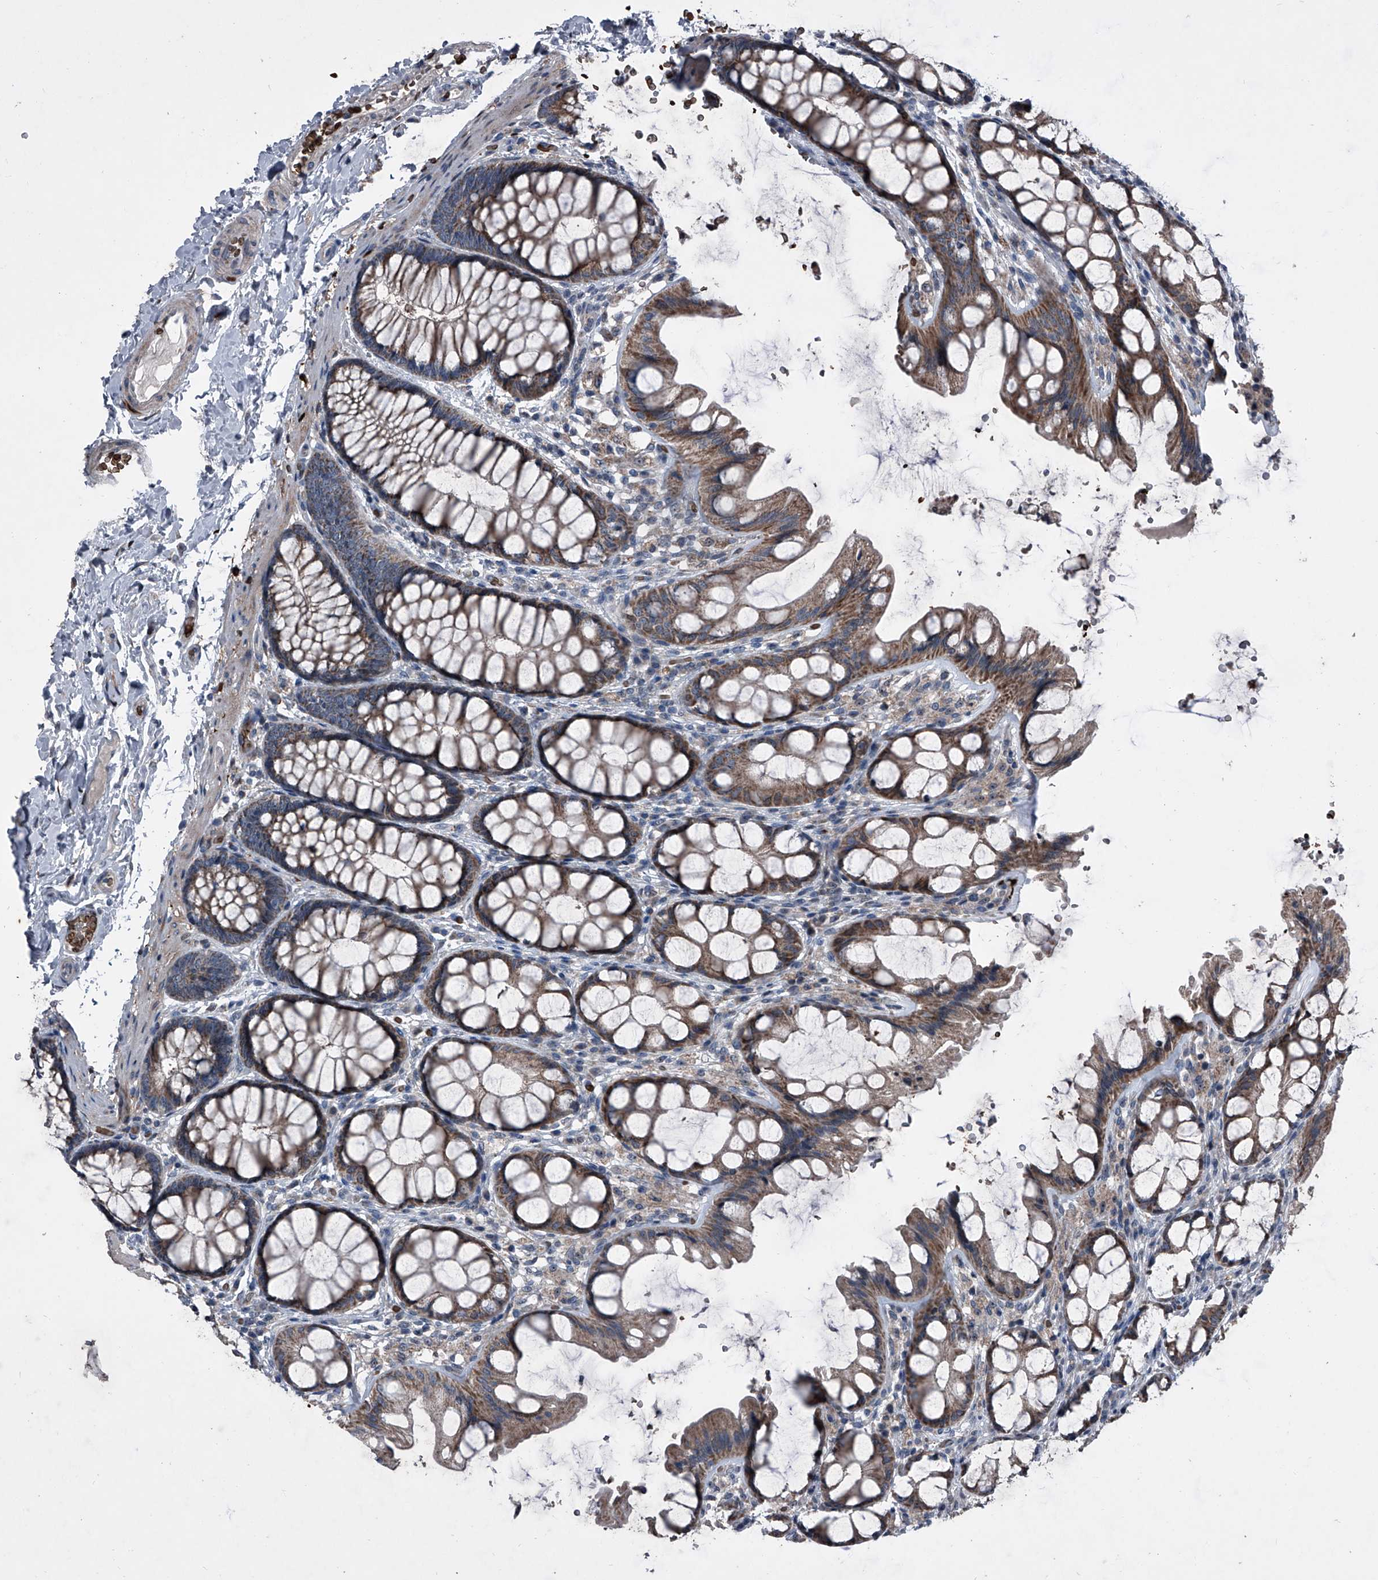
{"staining": {"intensity": "negative", "quantity": "none", "location": "none"}, "tissue": "colon", "cell_type": "Endothelial cells", "image_type": "normal", "snomed": [{"axis": "morphology", "description": "Normal tissue, NOS"}, {"axis": "topography", "description": "Colon"}], "caption": "The image demonstrates no staining of endothelial cells in unremarkable colon. (DAB (3,3'-diaminobenzidine) immunohistochemistry (IHC) with hematoxylin counter stain).", "gene": "CEP85L", "patient": {"sex": "male", "age": 47}}